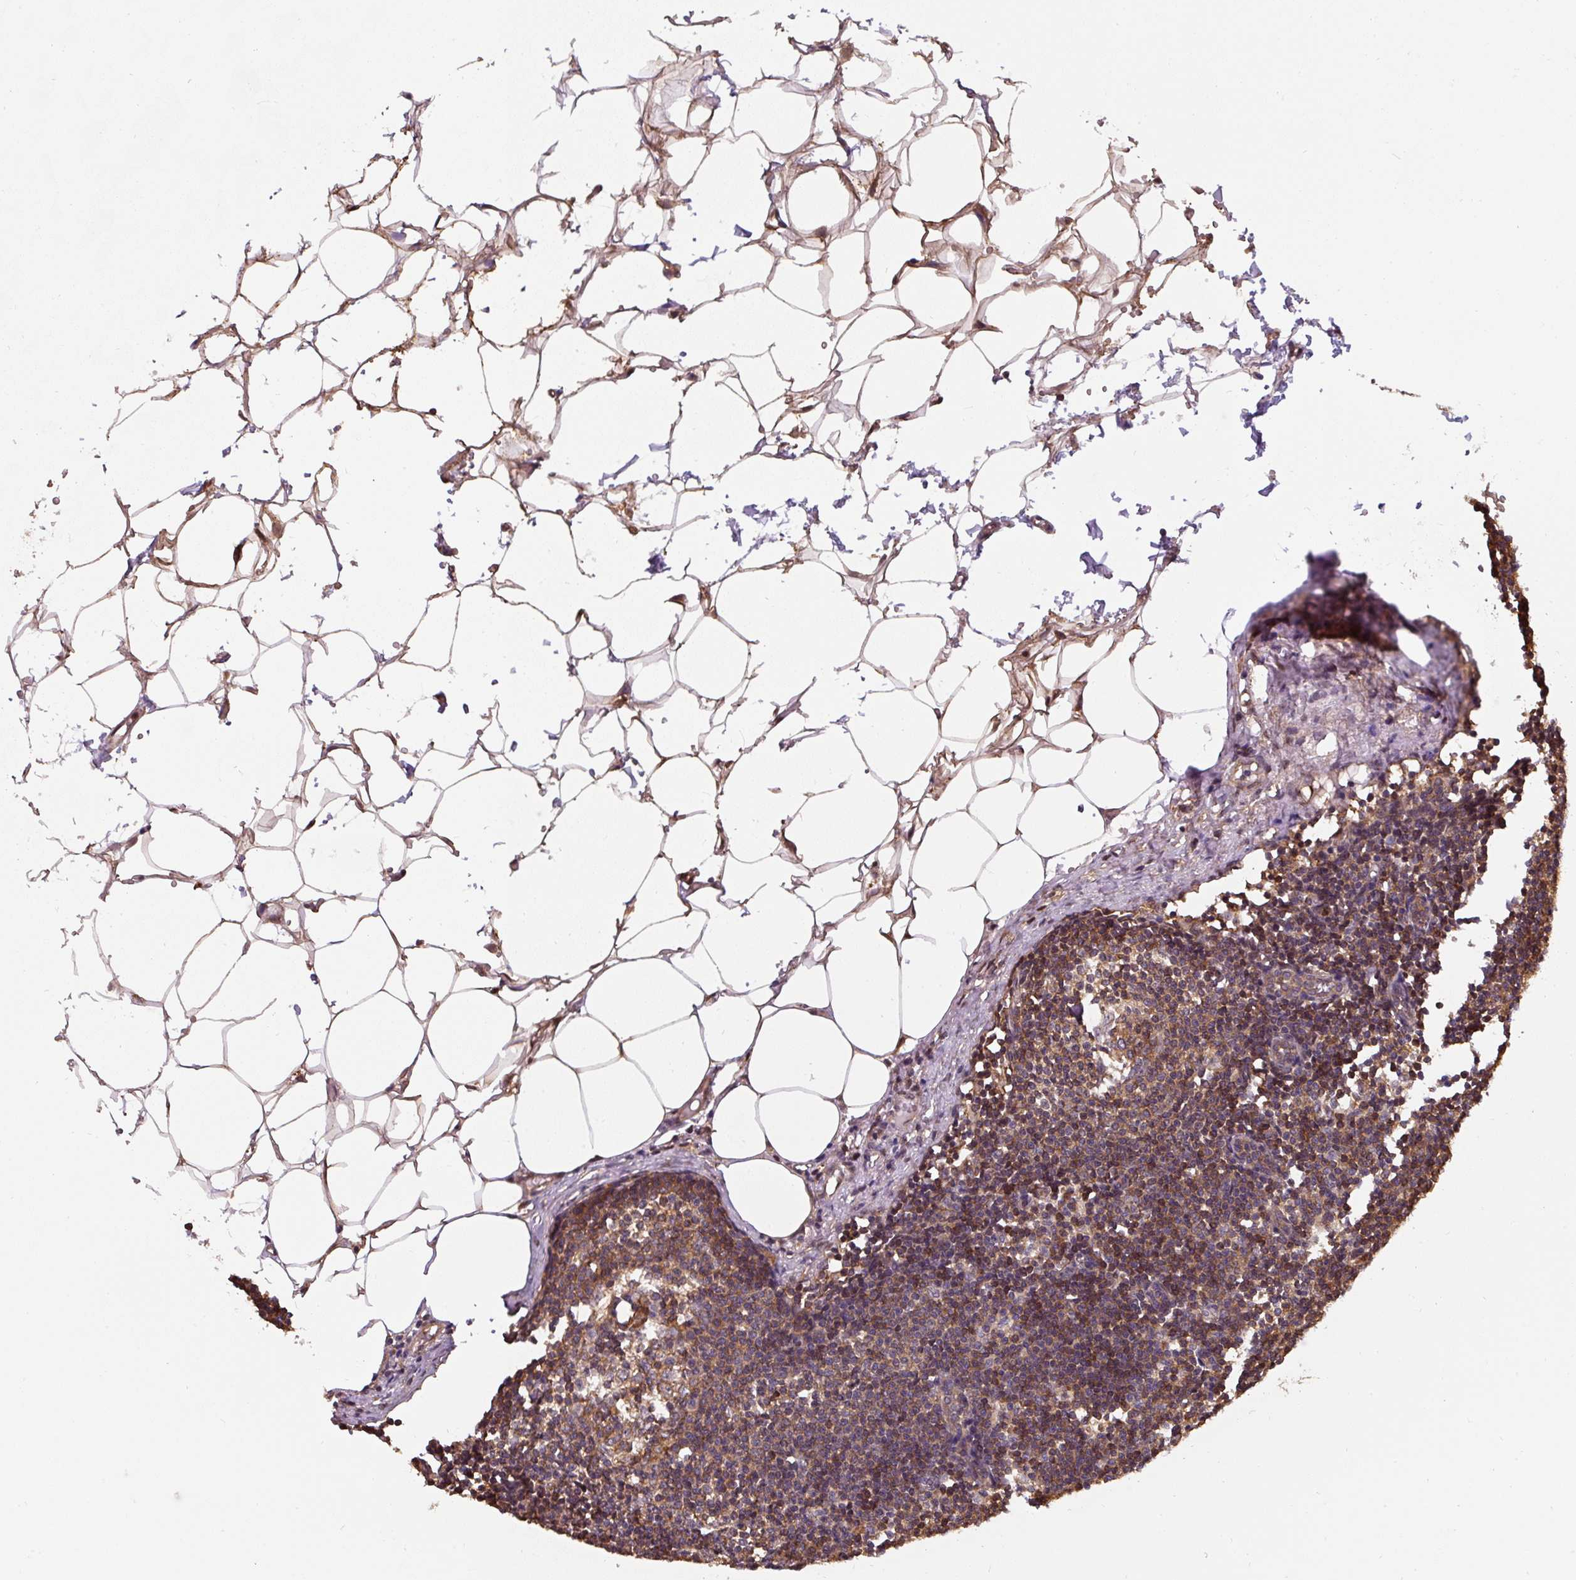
{"staining": {"intensity": "moderate", "quantity": ">75%", "location": "cytoplasmic/membranous"}, "tissue": "lymph node", "cell_type": "Germinal center cells", "image_type": "normal", "snomed": [{"axis": "morphology", "description": "Normal tissue, NOS"}, {"axis": "topography", "description": "Lymph node"}], "caption": "Immunohistochemistry of benign human lymph node demonstrates medium levels of moderate cytoplasmic/membranous staining in about >75% of germinal center cells.", "gene": "ST13", "patient": {"sex": "male", "age": 49}}